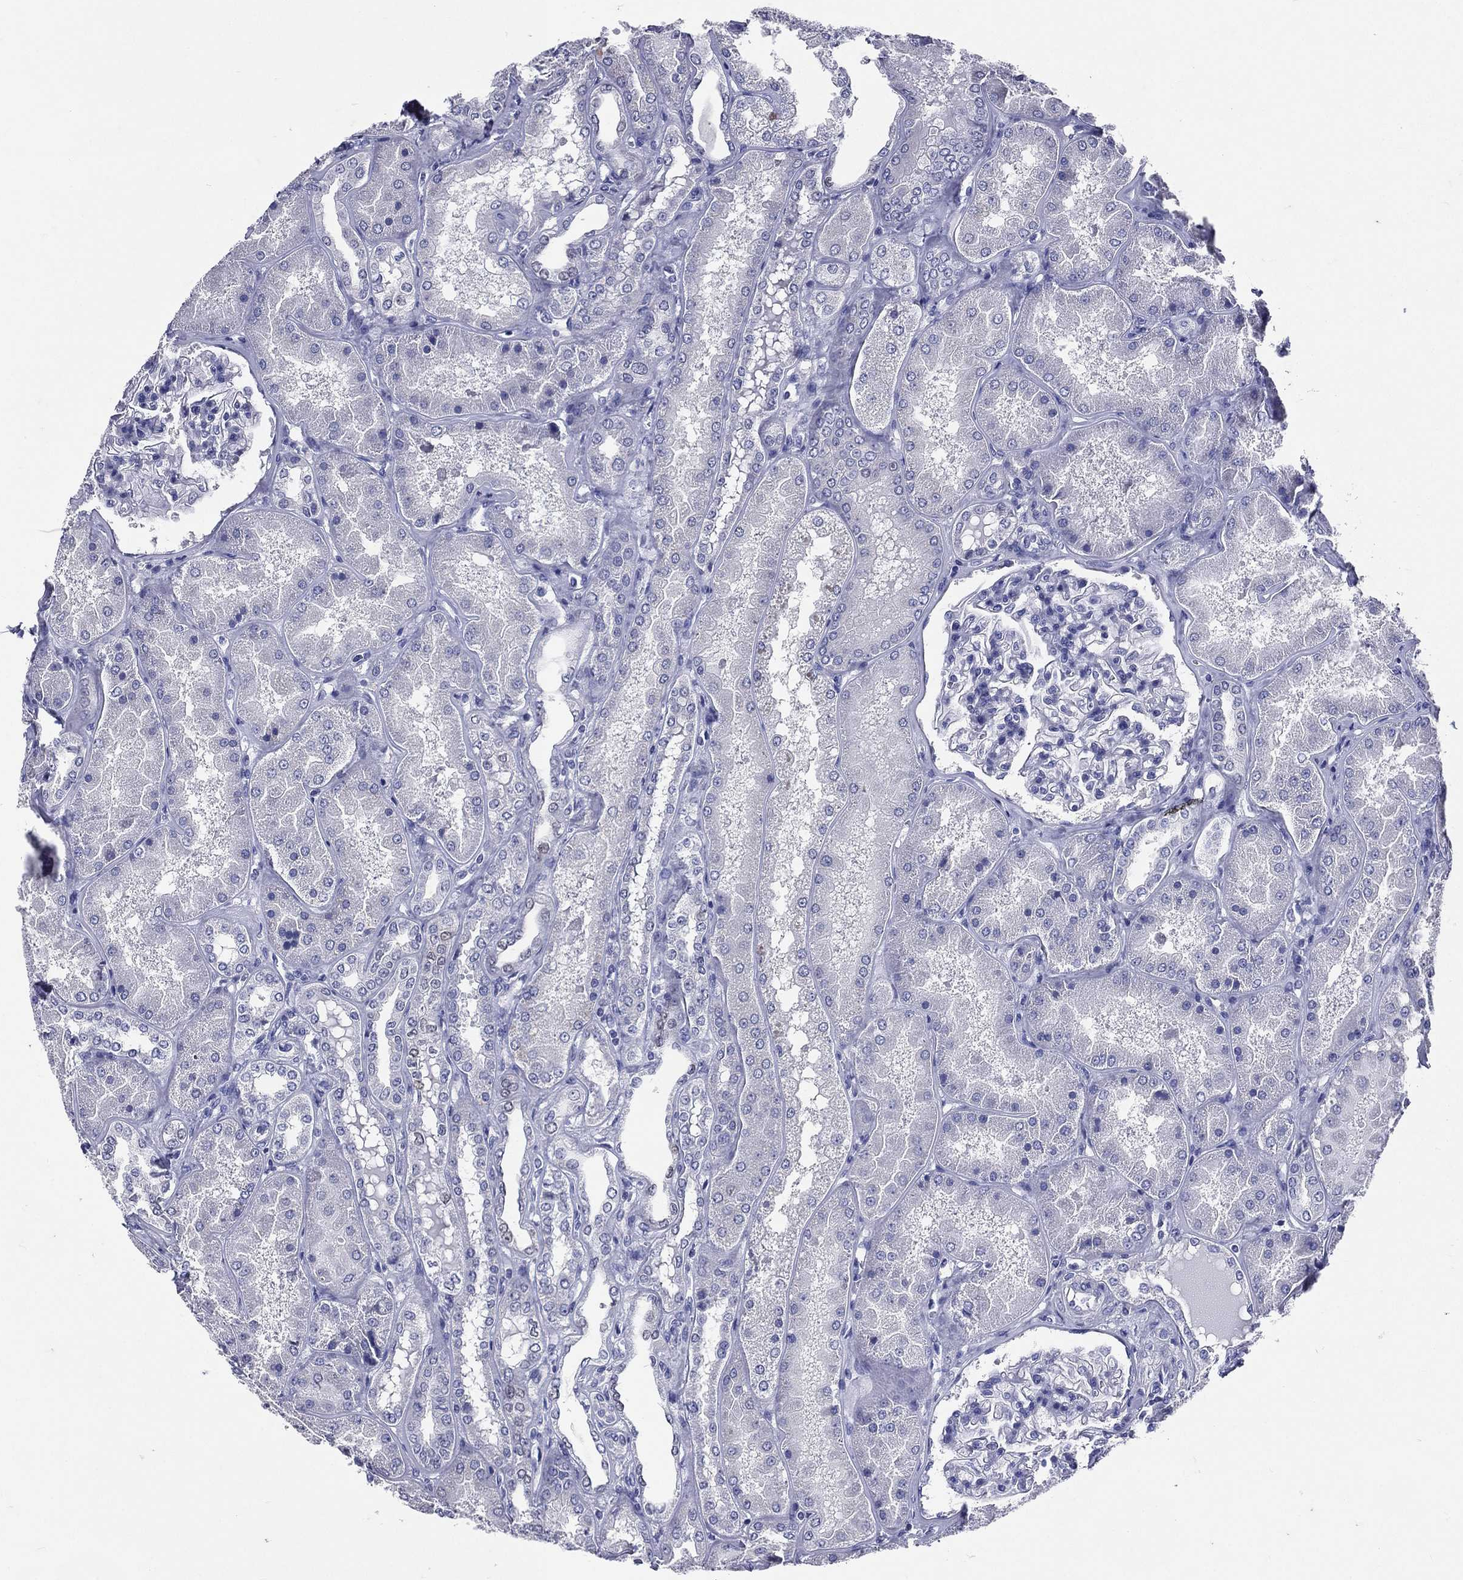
{"staining": {"intensity": "negative", "quantity": "none", "location": "none"}, "tissue": "kidney", "cell_type": "Cells in glomeruli", "image_type": "normal", "snomed": [{"axis": "morphology", "description": "Normal tissue, NOS"}, {"axis": "topography", "description": "Kidney"}], "caption": "This photomicrograph is of unremarkable kidney stained with immunohistochemistry (IHC) to label a protein in brown with the nuclei are counter-stained blue. There is no staining in cells in glomeruli.", "gene": "TGM1", "patient": {"sex": "female", "age": 56}}